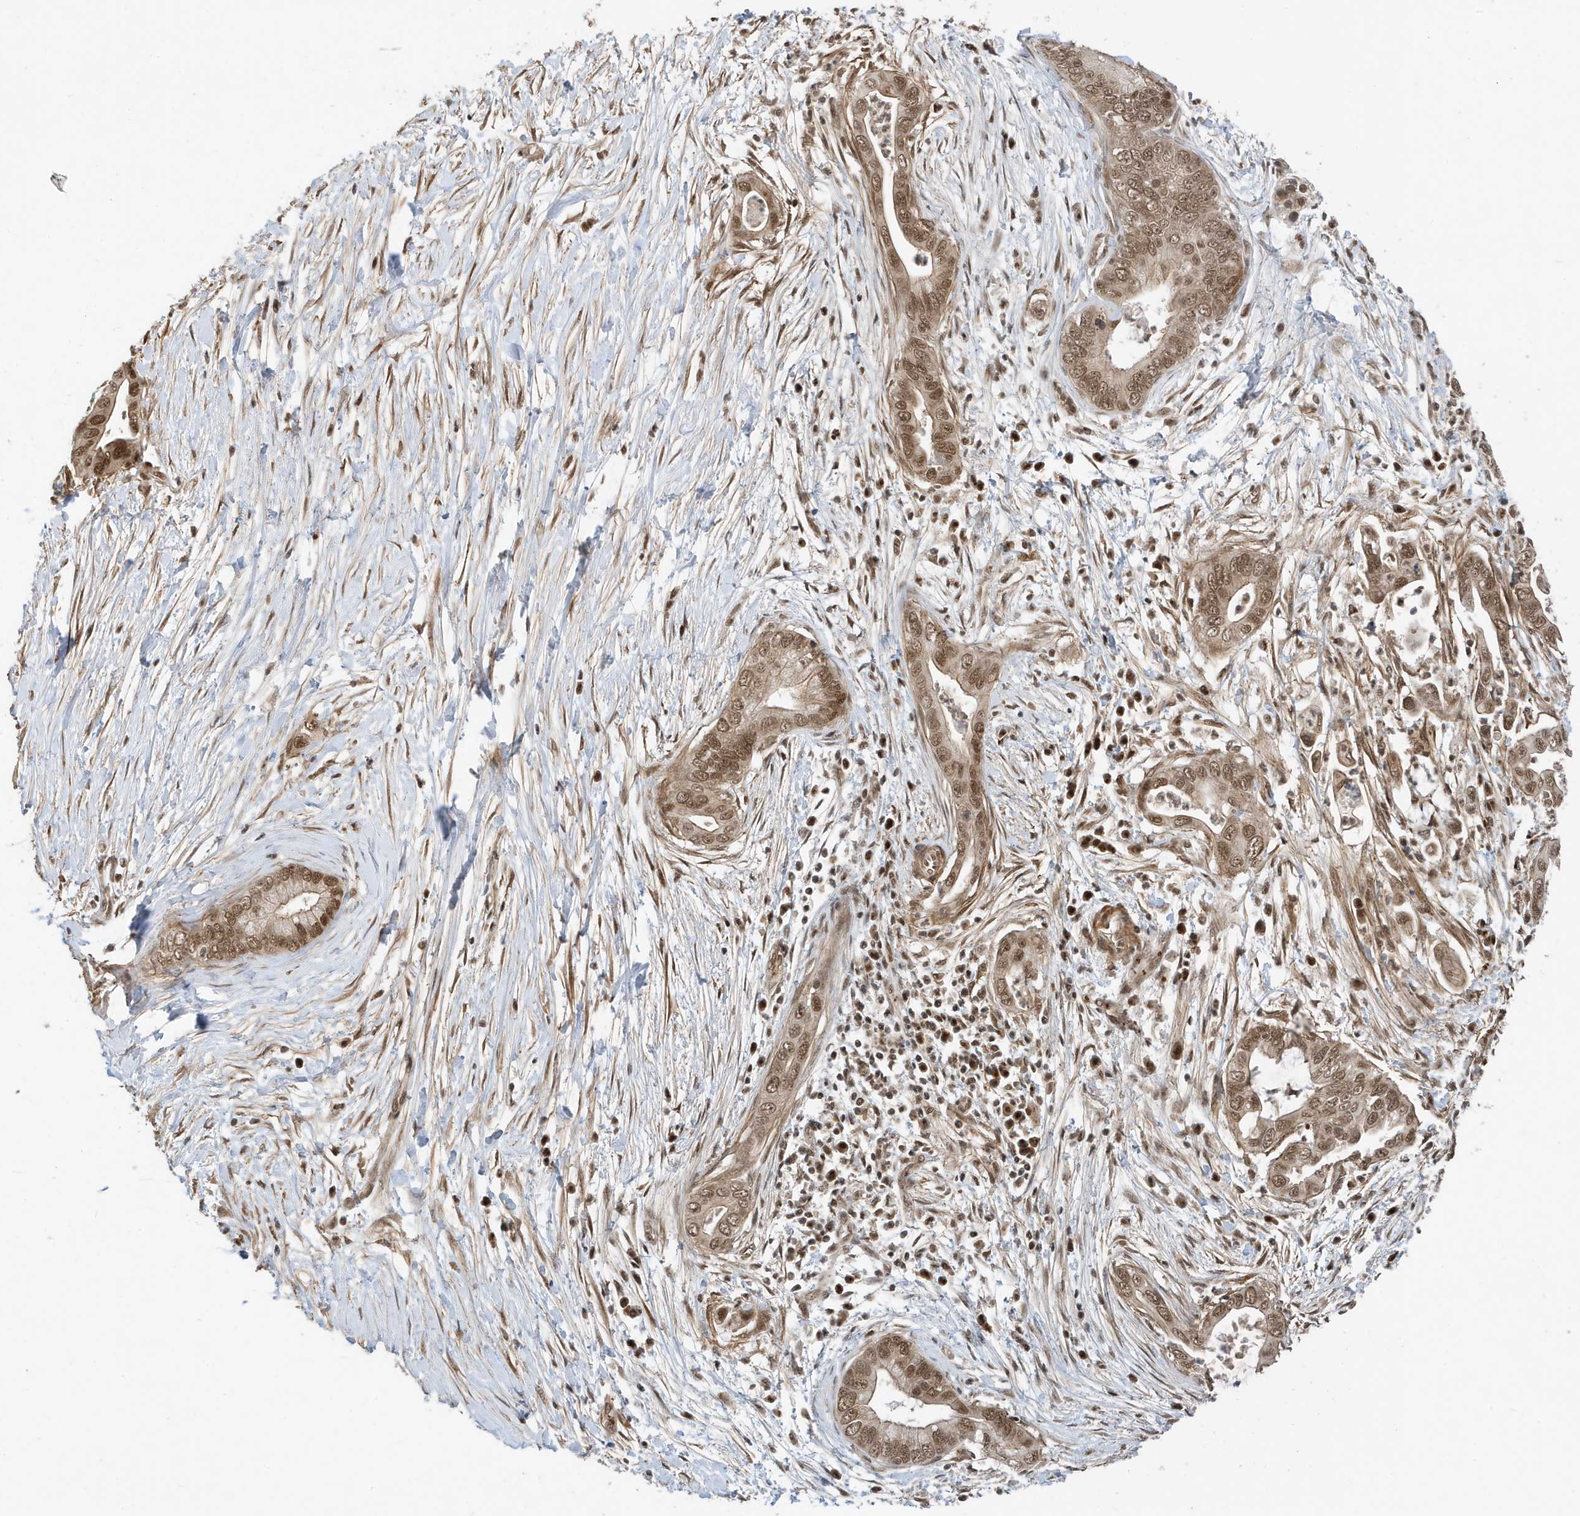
{"staining": {"intensity": "moderate", "quantity": ">75%", "location": "cytoplasmic/membranous,nuclear"}, "tissue": "pancreatic cancer", "cell_type": "Tumor cells", "image_type": "cancer", "snomed": [{"axis": "morphology", "description": "Adenocarcinoma, NOS"}, {"axis": "topography", "description": "Pancreas"}], "caption": "Immunohistochemistry (DAB) staining of adenocarcinoma (pancreatic) reveals moderate cytoplasmic/membranous and nuclear protein positivity in approximately >75% of tumor cells.", "gene": "MAST3", "patient": {"sex": "male", "age": 75}}